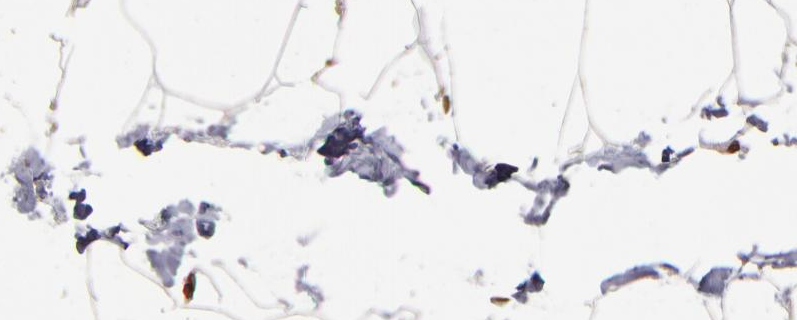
{"staining": {"intensity": "strong", "quantity": ">75%", "location": "cytoplasmic/membranous,nuclear"}, "tissue": "adipose tissue", "cell_type": "Adipocytes", "image_type": "normal", "snomed": [{"axis": "morphology", "description": "Normal tissue, NOS"}, {"axis": "topography", "description": "Breast"}], "caption": "The histopathology image displays a brown stain indicating the presence of a protein in the cytoplasmic/membranous,nuclear of adipocytes in adipose tissue. Using DAB (3,3'-diaminobenzidine) (brown) and hematoxylin (blue) stains, captured at high magnification using brightfield microscopy.", "gene": "PUM3", "patient": {"sex": "female", "age": 22}}